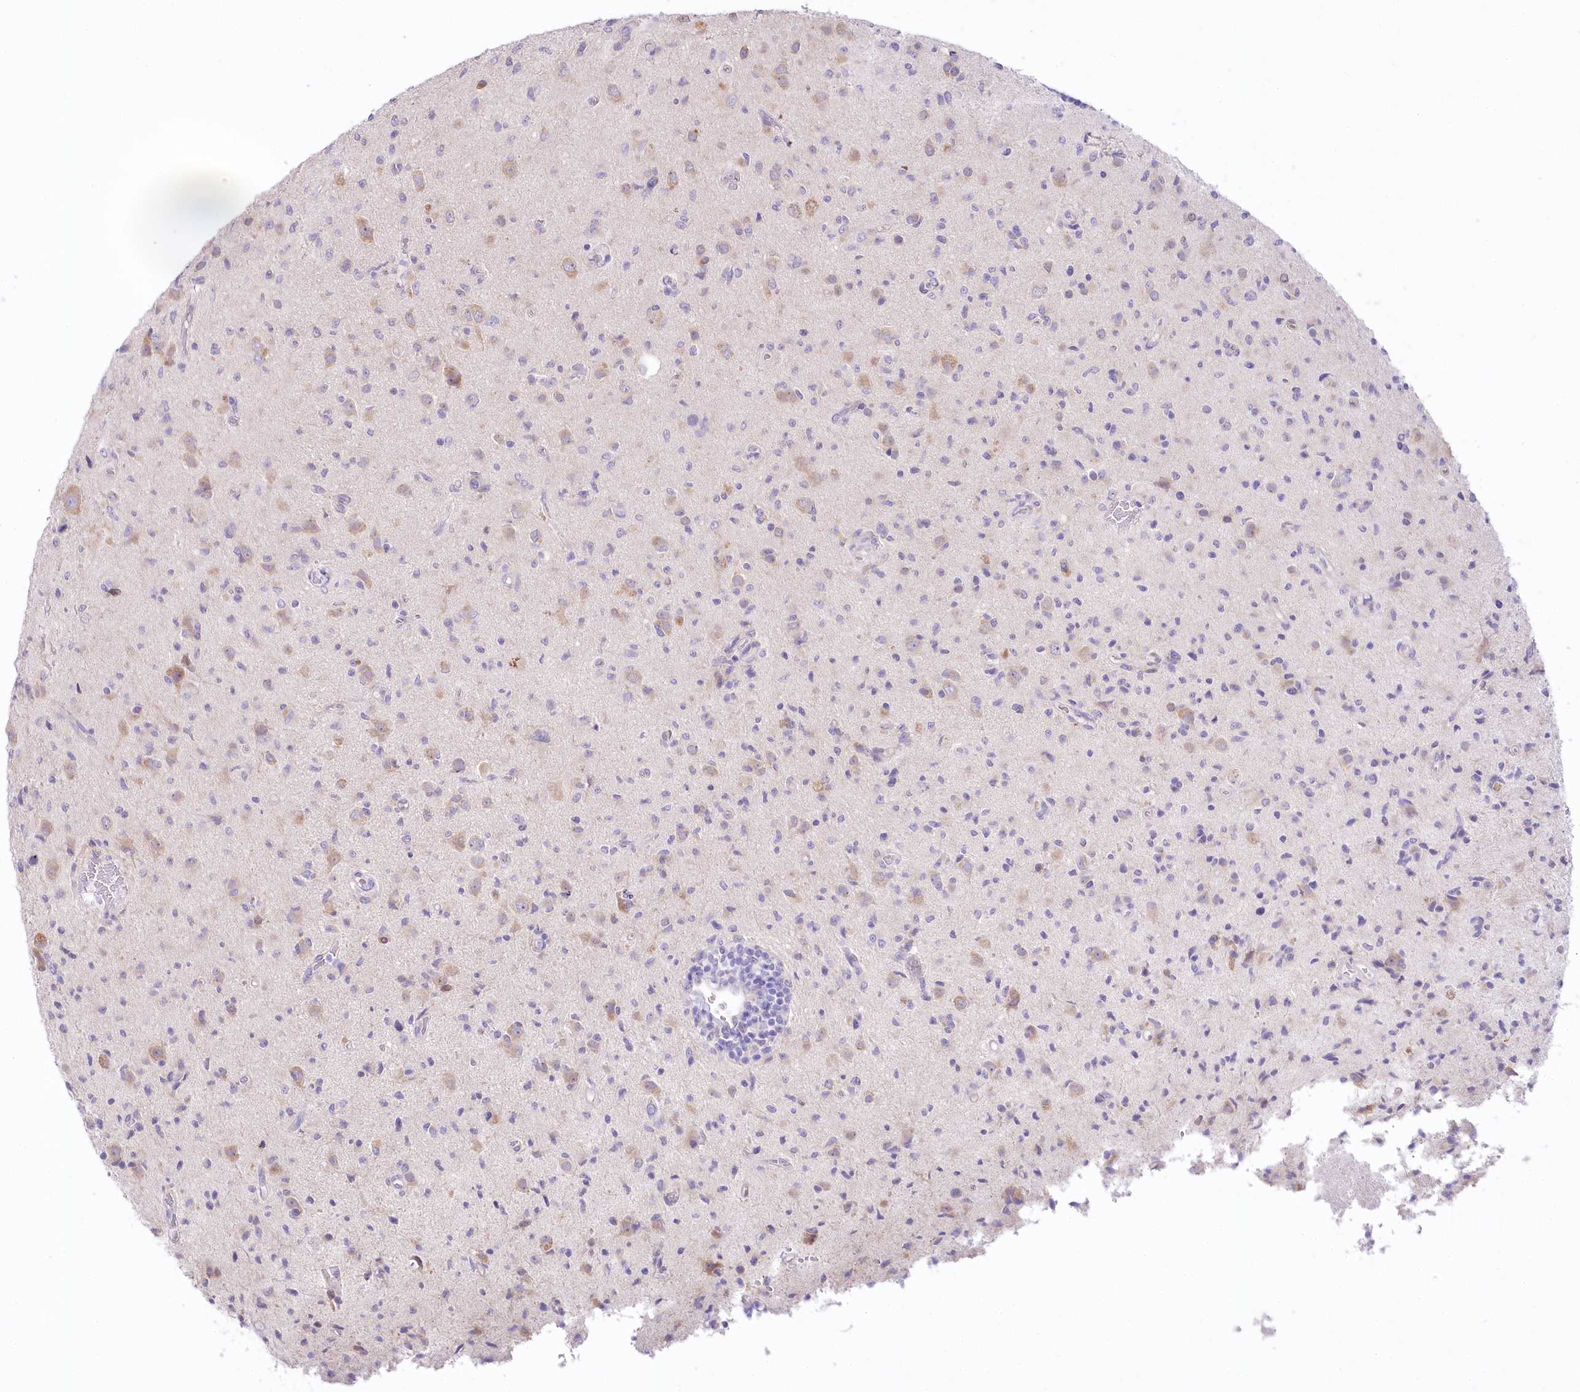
{"staining": {"intensity": "moderate", "quantity": "<25%", "location": "cytoplasmic/membranous"}, "tissue": "glioma", "cell_type": "Tumor cells", "image_type": "cancer", "snomed": [{"axis": "morphology", "description": "Glioma, malignant, High grade"}, {"axis": "topography", "description": "Brain"}], "caption": "Protein expression analysis of human malignant glioma (high-grade) reveals moderate cytoplasmic/membranous staining in approximately <25% of tumor cells.", "gene": "MYOZ1", "patient": {"sex": "female", "age": 57}}